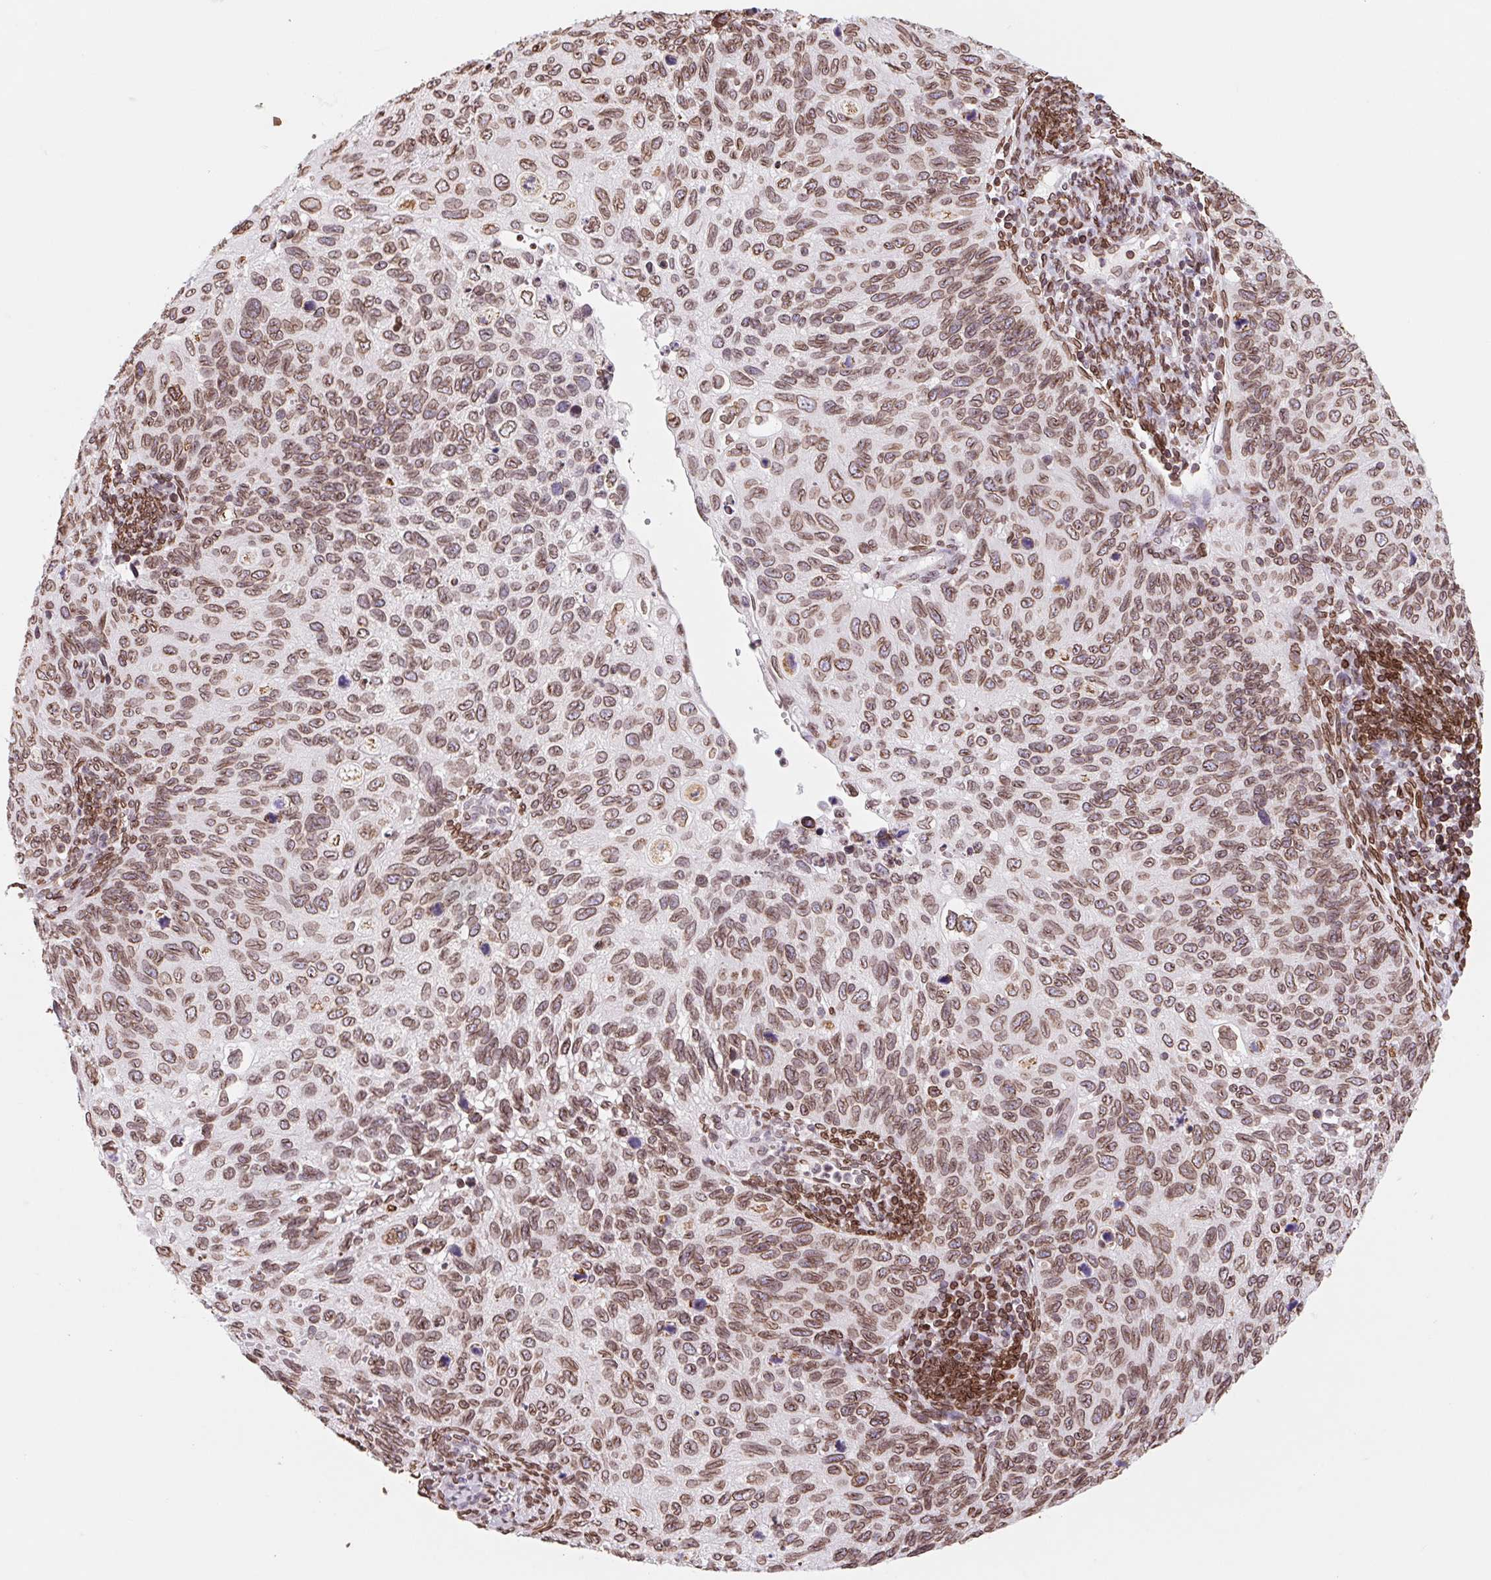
{"staining": {"intensity": "moderate", "quantity": ">75%", "location": "cytoplasmic/membranous,nuclear"}, "tissue": "cervical cancer", "cell_type": "Tumor cells", "image_type": "cancer", "snomed": [{"axis": "morphology", "description": "Squamous cell carcinoma, NOS"}, {"axis": "topography", "description": "Cervix"}], "caption": "This histopathology image demonstrates IHC staining of human squamous cell carcinoma (cervical), with medium moderate cytoplasmic/membranous and nuclear positivity in approximately >75% of tumor cells.", "gene": "LMNB2", "patient": {"sex": "female", "age": 70}}